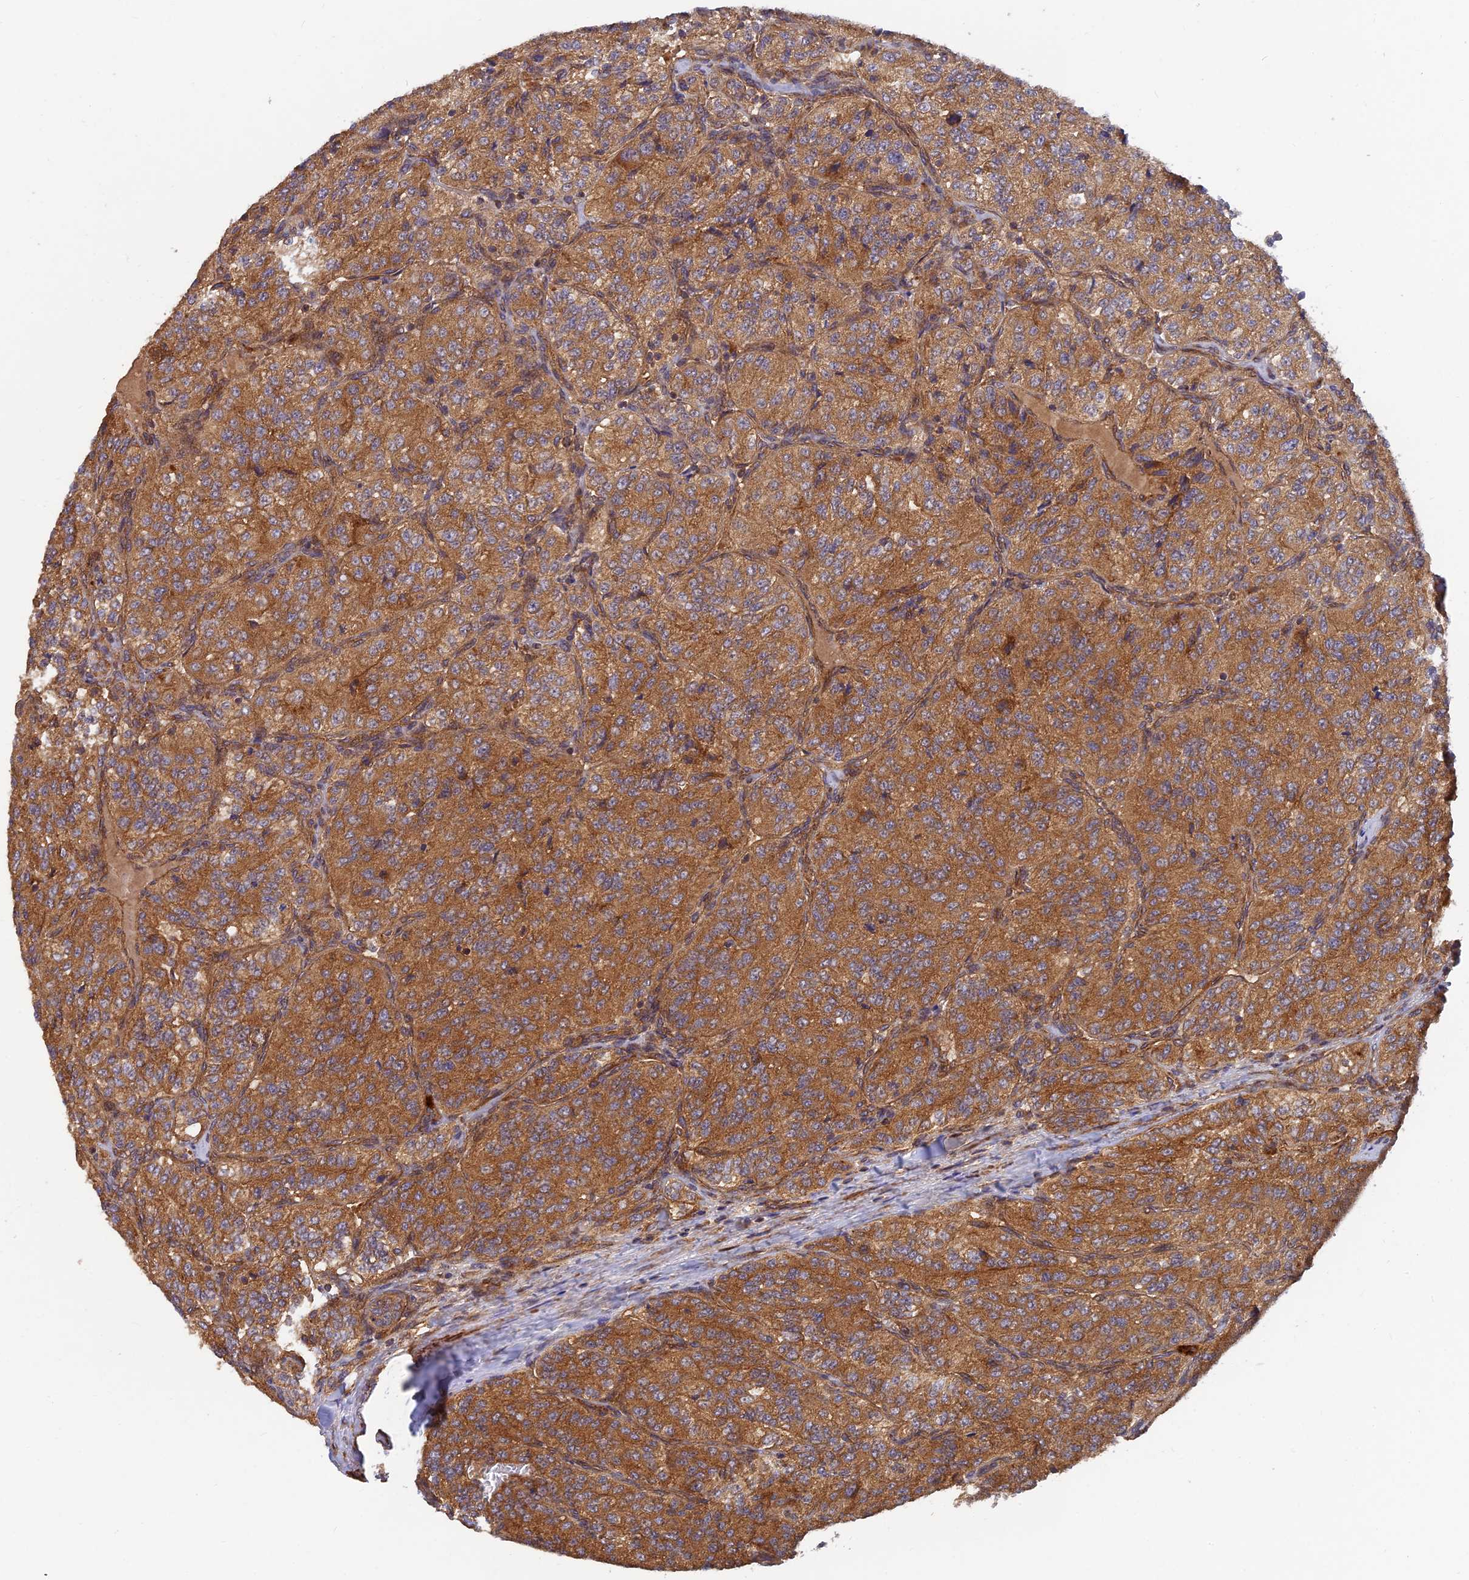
{"staining": {"intensity": "moderate", "quantity": ">75%", "location": "cytoplasmic/membranous"}, "tissue": "renal cancer", "cell_type": "Tumor cells", "image_type": "cancer", "snomed": [{"axis": "morphology", "description": "Adenocarcinoma, NOS"}, {"axis": "topography", "description": "Kidney"}], "caption": "This is an image of IHC staining of renal adenocarcinoma, which shows moderate staining in the cytoplasmic/membranous of tumor cells.", "gene": "RELCH", "patient": {"sex": "female", "age": 63}}